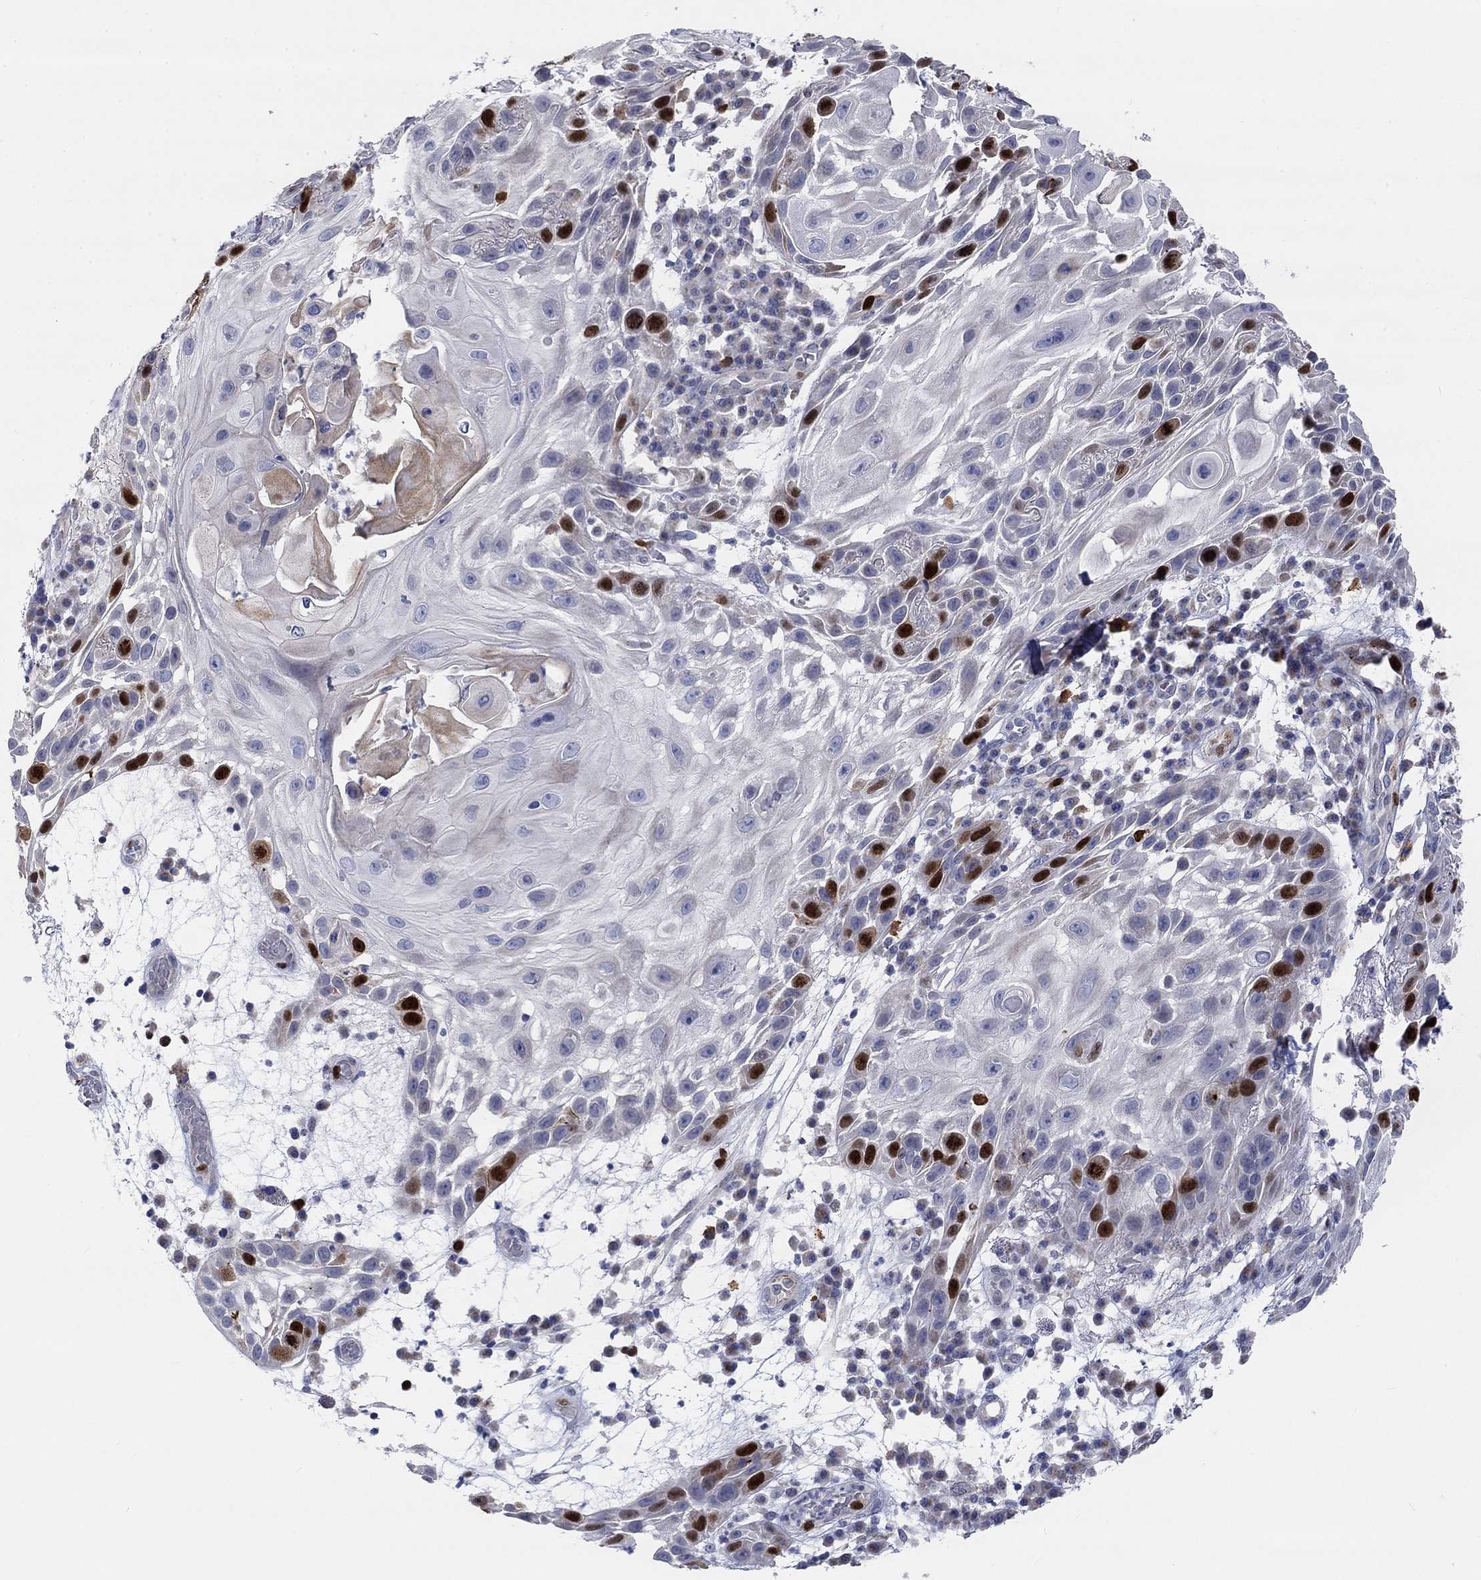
{"staining": {"intensity": "strong", "quantity": "<25%", "location": "nuclear"}, "tissue": "skin cancer", "cell_type": "Tumor cells", "image_type": "cancer", "snomed": [{"axis": "morphology", "description": "Normal tissue, NOS"}, {"axis": "morphology", "description": "Squamous cell carcinoma, NOS"}, {"axis": "topography", "description": "Skin"}], "caption": "Skin cancer stained with immunohistochemistry (IHC) demonstrates strong nuclear expression in approximately <25% of tumor cells. The protein is stained brown, and the nuclei are stained in blue (DAB (3,3'-diaminobenzidine) IHC with brightfield microscopy, high magnification).", "gene": "PRC1", "patient": {"sex": "male", "age": 79}}